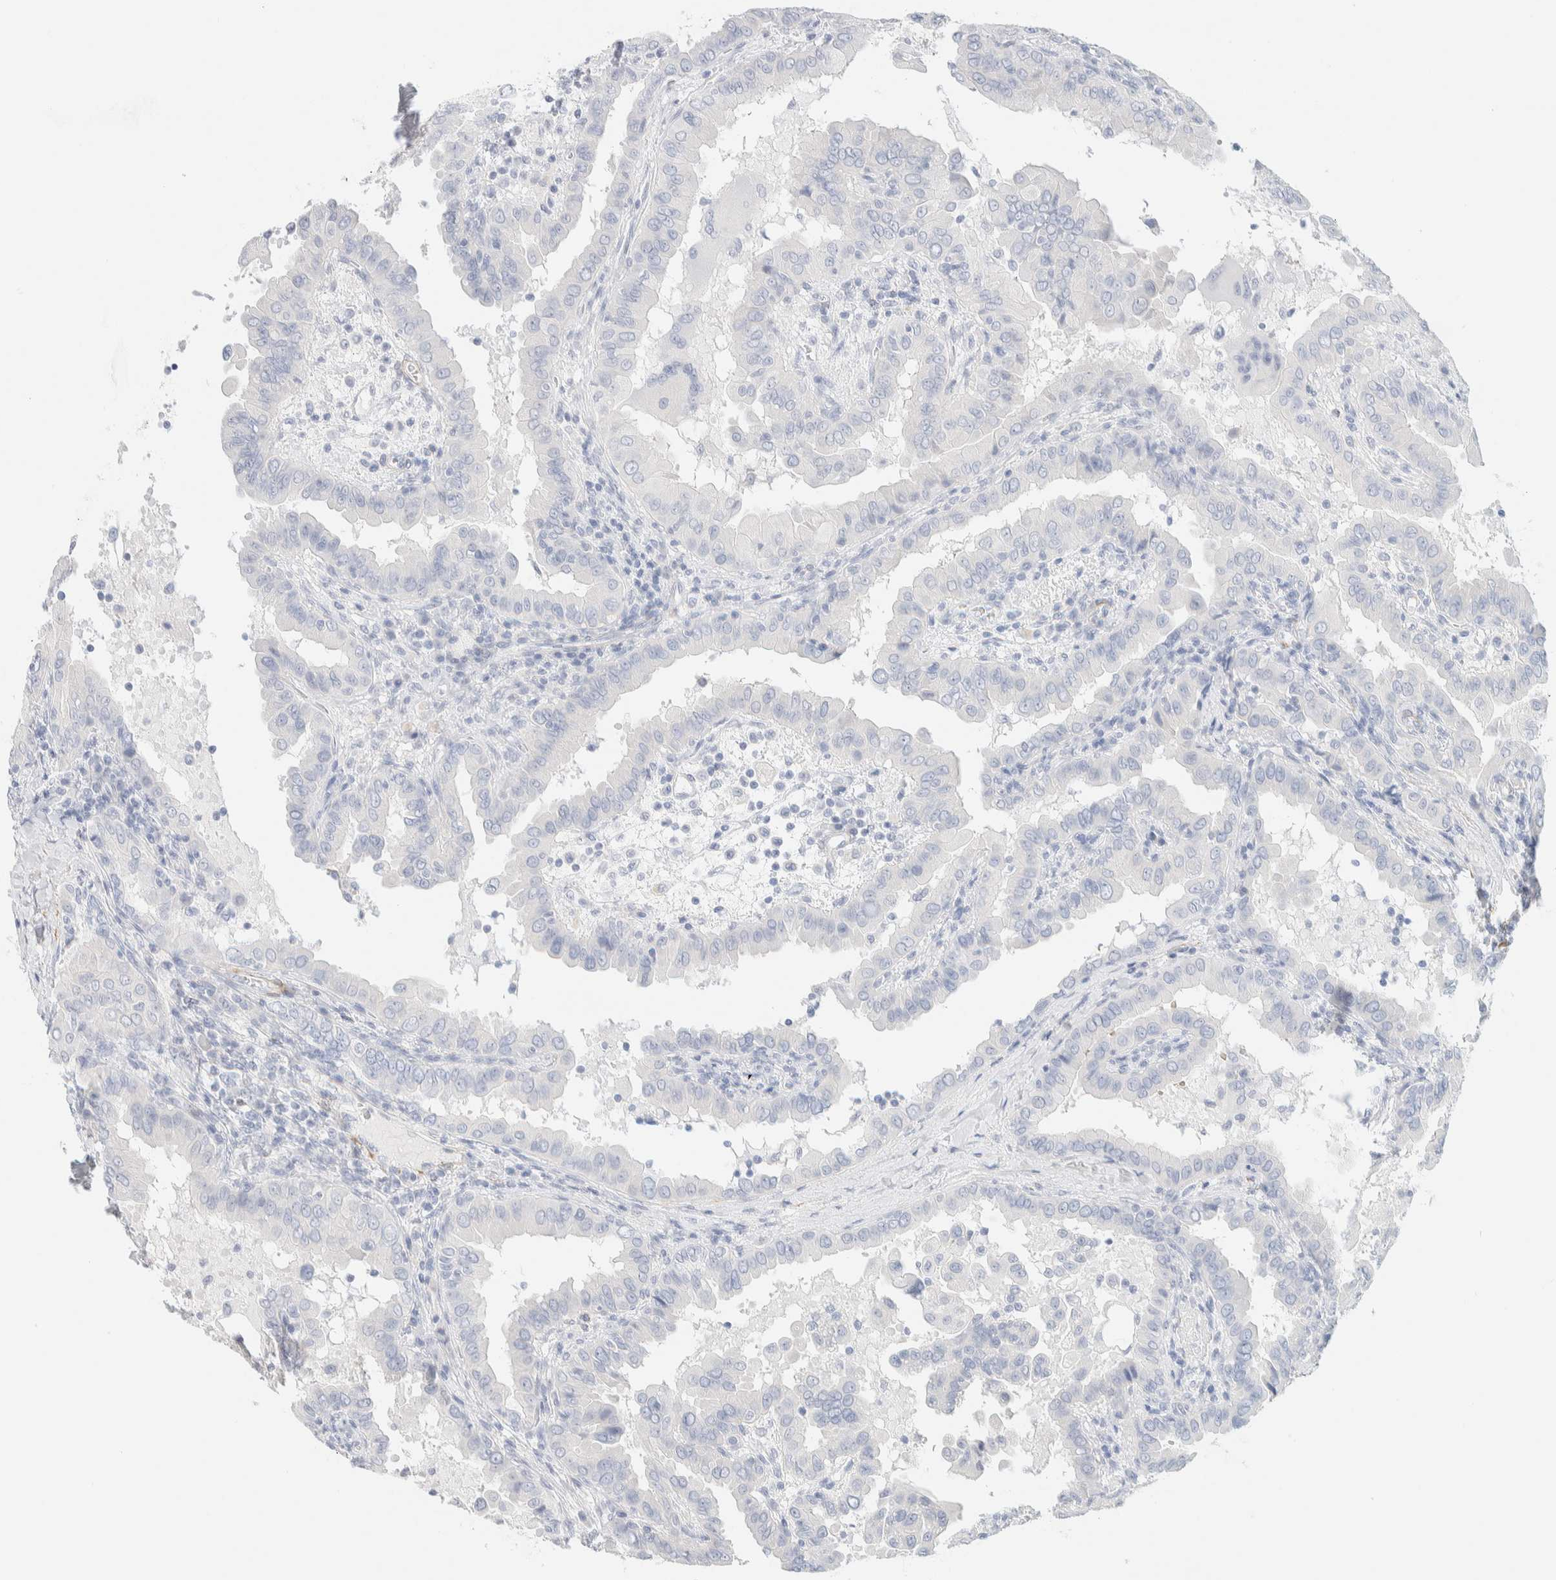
{"staining": {"intensity": "negative", "quantity": "none", "location": "none"}, "tissue": "thyroid cancer", "cell_type": "Tumor cells", "image_type": "cancer", "snomed": [{"axis": "morphology", "description": "Papillary adenocarcinoma, NOS"}, {"axis": "topography", "description": "Thyroid gland"}], "caption": "There is no significant expression in tumor cells of thyroid cancer.", "gene": "AFMID", "patient": {"sex": "male", "age": 33}}